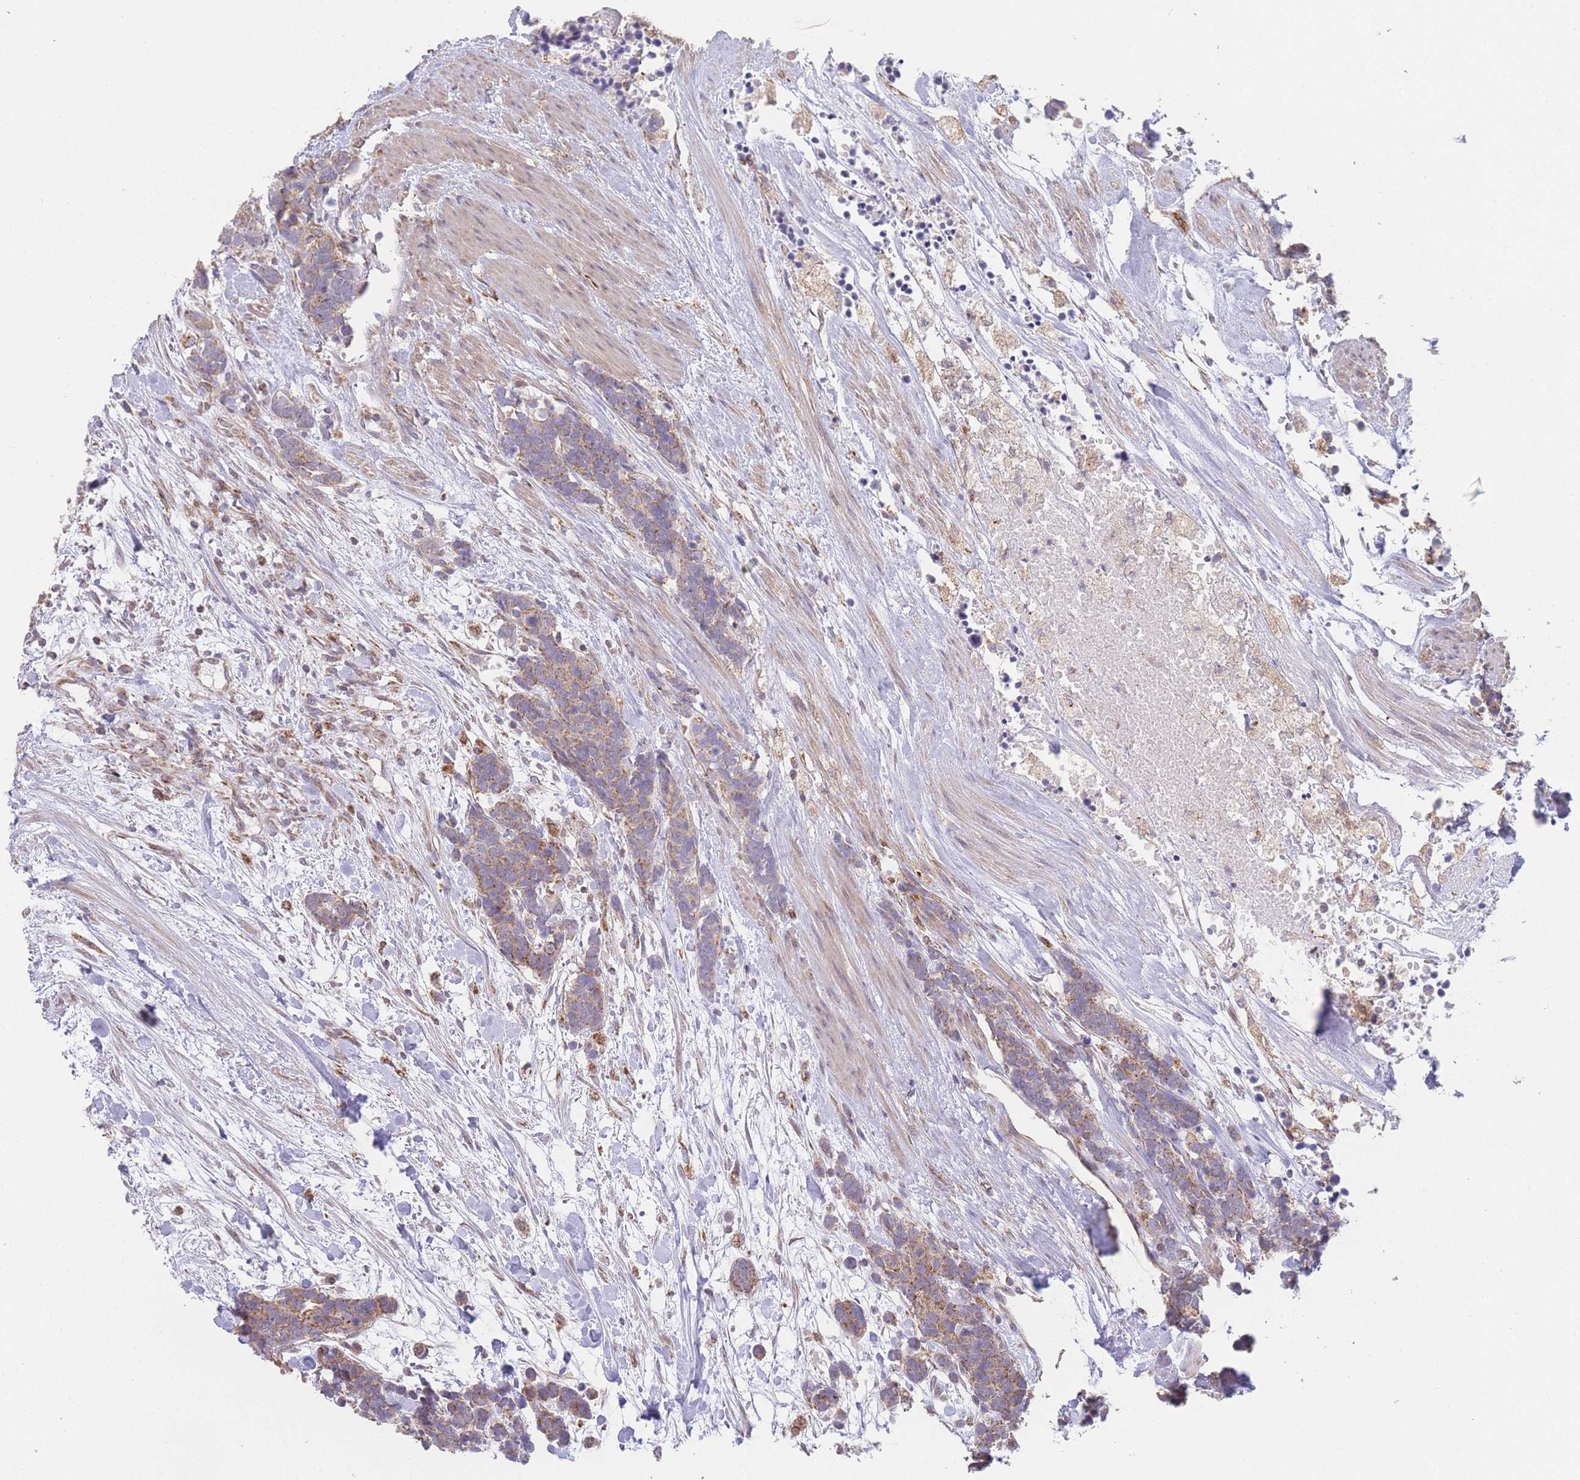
{"staining": {"intensity": "moderate", "quantity": ">75%", "location": "cytoplasmic/membranous"}, "tissue": "carcinoid", "cell_type": "Tumor cells", "image_type": "cancer", "snomed": [{"axis": "morphology", "description": "Carcinoma, NOS"}, {"axis": "morphology", "description": "Carcinoid, malignant, NOS"}, {"axis": "topography", "description": "Prostate"}], "caption": "Malignant carcinoid stained for a protein (brown) demonstrates moderate cytoplasmic/membranous positive expression in approximately >75% of tumor cells.", "gene": "PXMP4", "patient": {"sex": "male", "age": 57}}